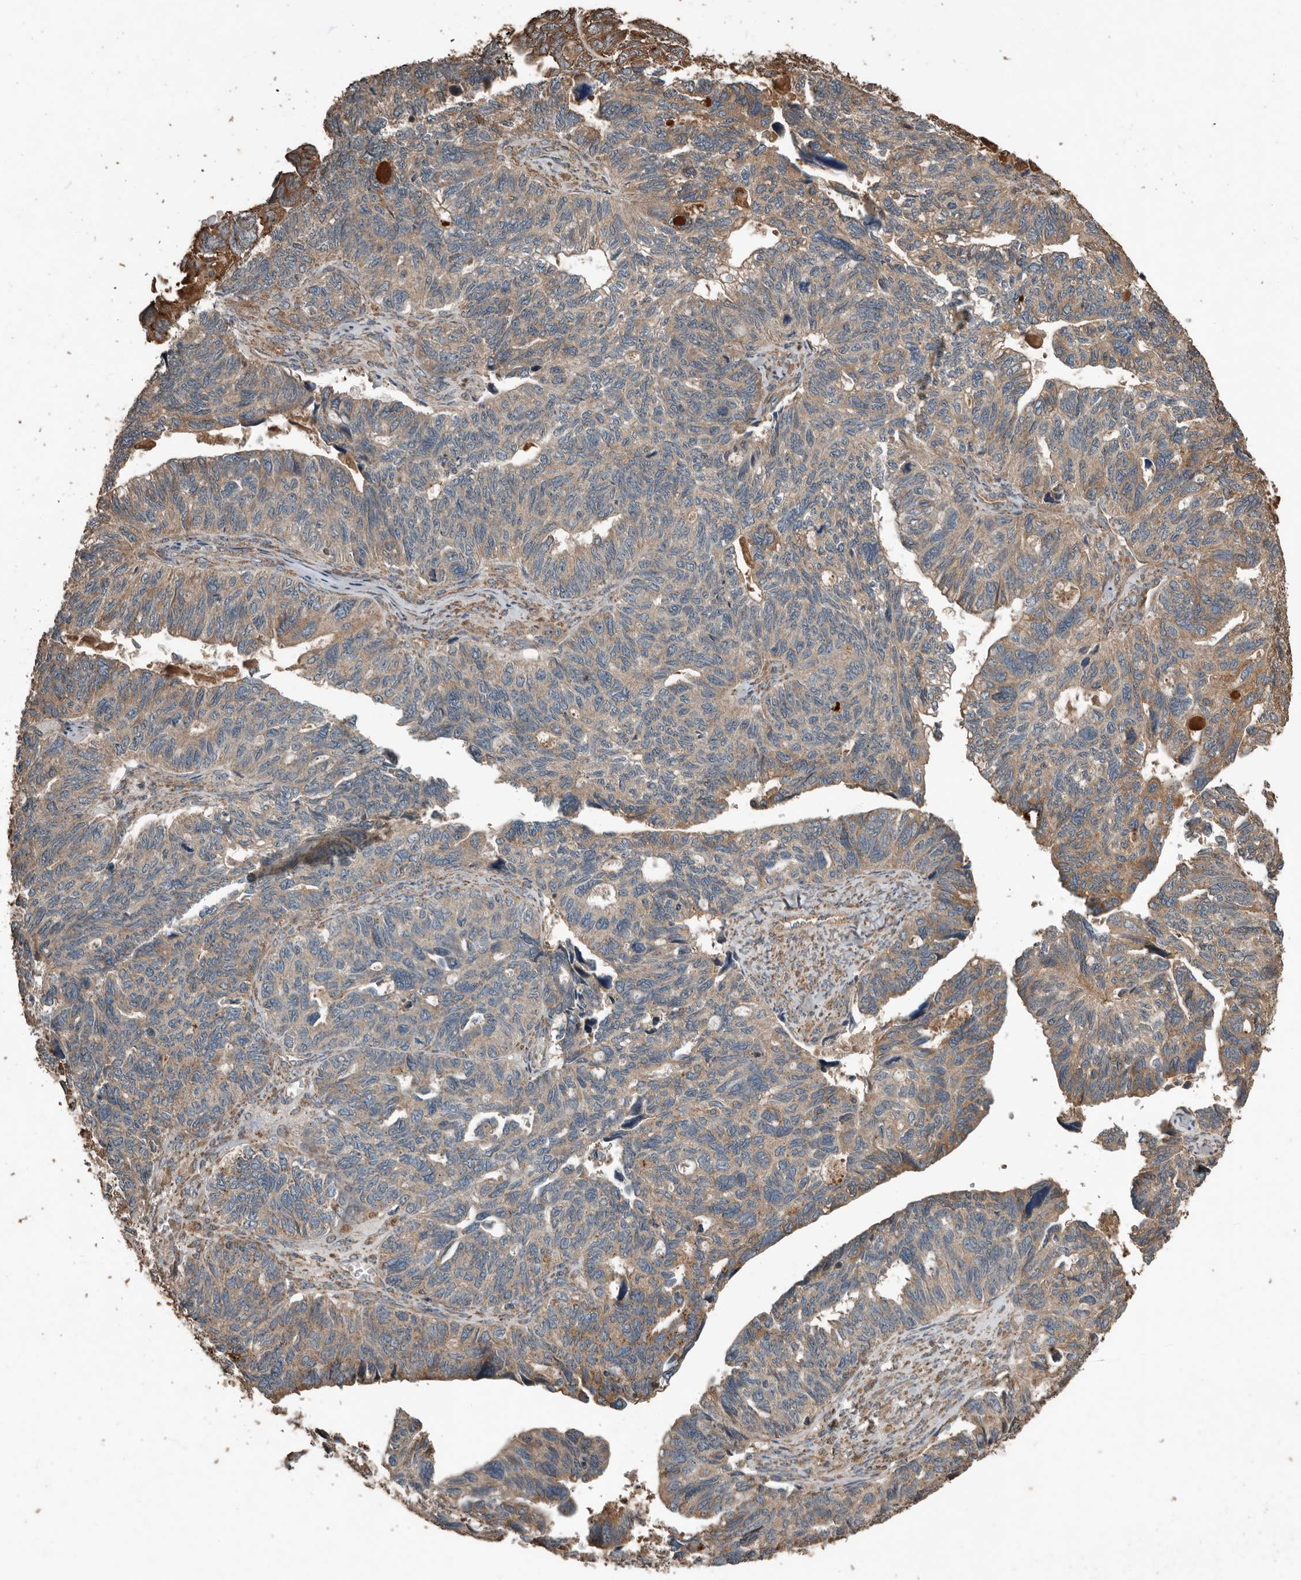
{"staining": {"intensity": "weak", "quantity": ">75%", "location": "cytoplasmic/membranous"}, "tissue": "ovarian cancer", "cell_type": "Tumor cells", "image_type": "cancer", "snomed": [{"axis": "morphology", "description": "Cystadenocarcinoma, serous, NOS"}, {"axis": "topography", "description": "Ovary"}], "caption": "Protein analysis of ovarian cancer tissue exhibits weak cytoplasmic/membranous expression in about >75% of tumor cells. The protein is stained brown, and the nuclei are stained in blue (DAB (3,3'-diaminobenzidine) IHC with brightfield microscopy, high magnification).", "gene": "RNF207", "patient": {"sex": "female", "age": 79}}